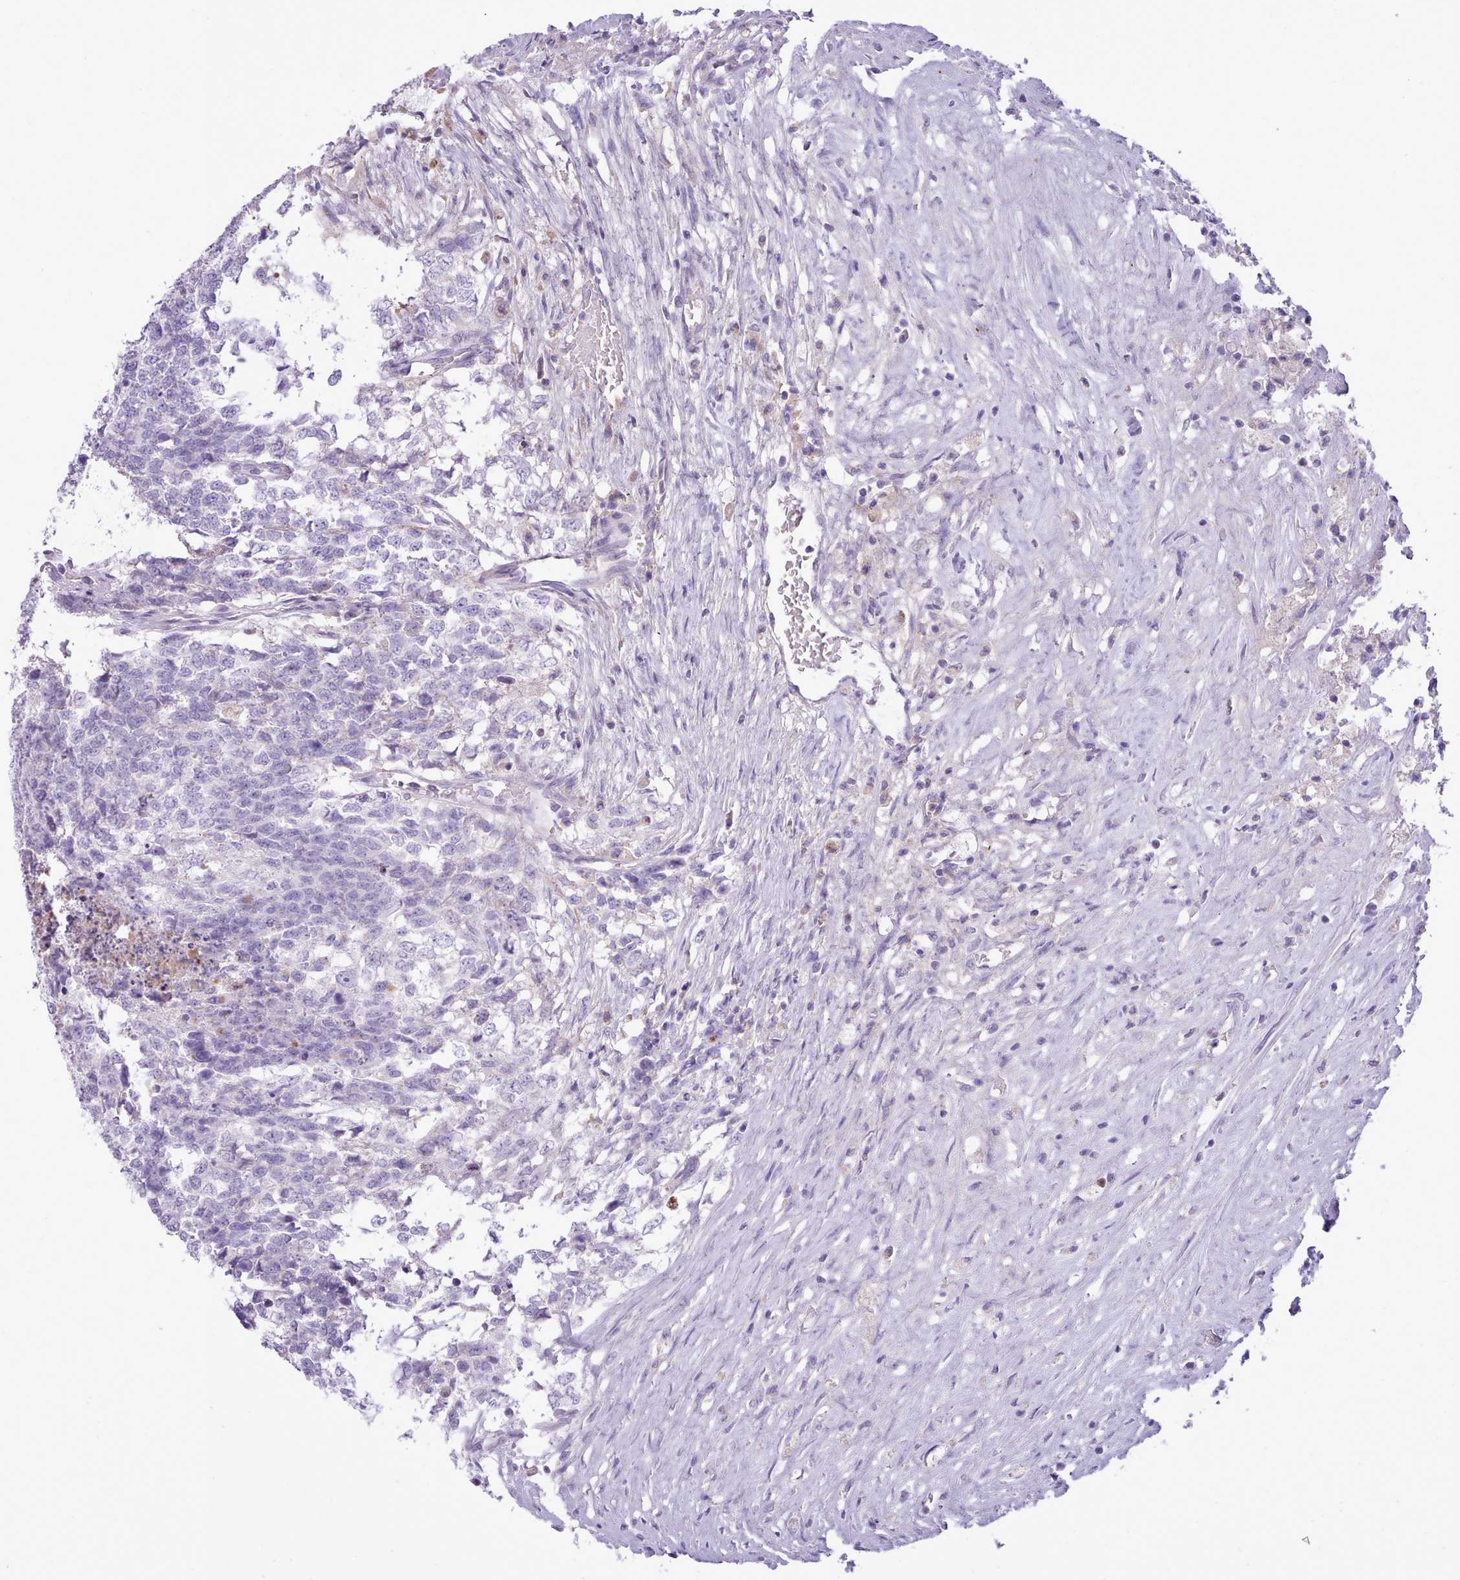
{"staining": {"intensity": "negative", "quantity": "none", "location": "none"}, "tissue": "testis cancer", "cell_type": "Tumor cells", "image_type": "cancer", "snomed": [{"axis": "morphology", "description": "Carcinoma, Embryonal, NOS"}, {"axis": "topography", "description": "Testis"}], "caption": "Tumor cells are negative for protein expression in human testis embryonal carcinoma.", "gene": "CYP2A13", "patient": {"sex": "male", "age": 23}}